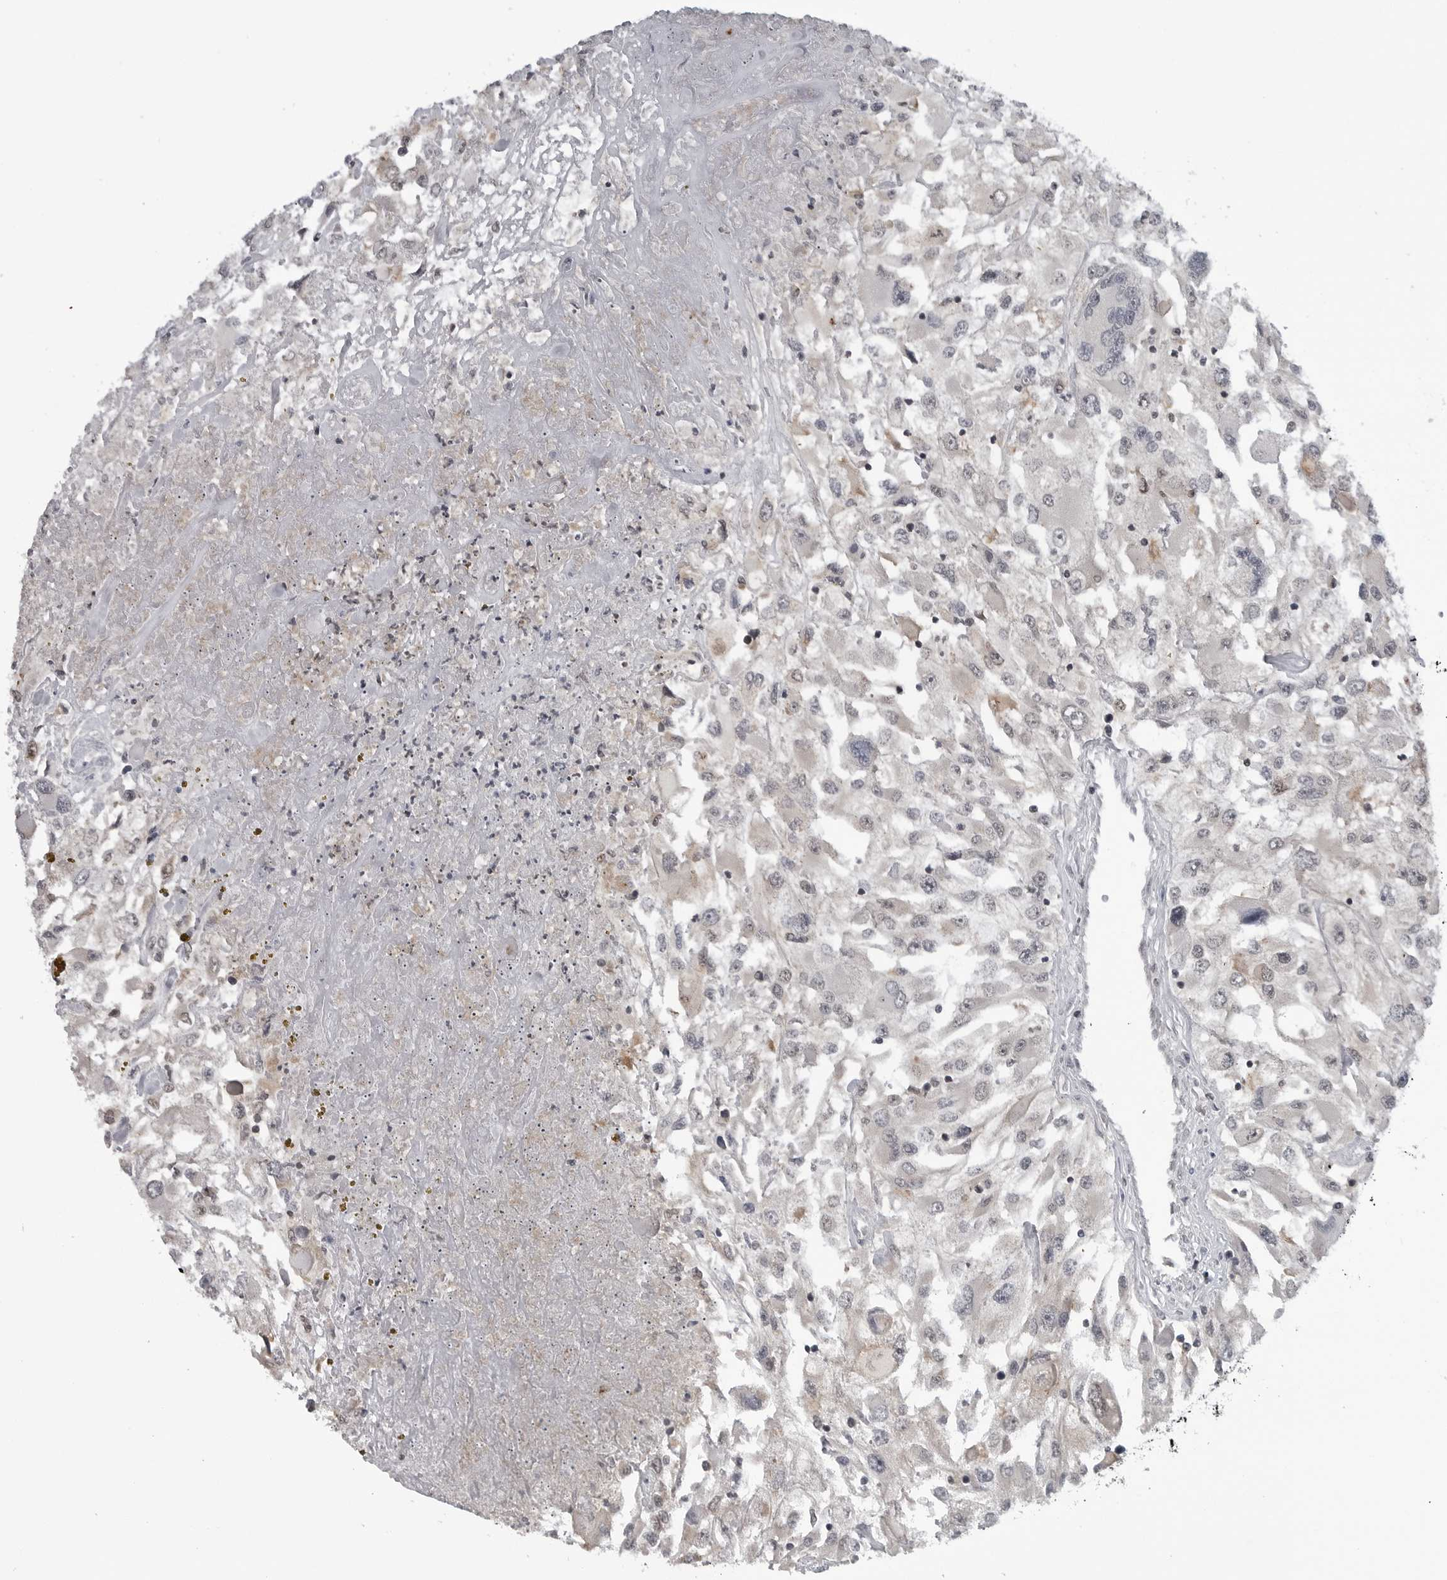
{"staining": {"intensity": "negative", "quantity": "none", "location": "none"}, "tissue": "renal cancer", "cell_type": "Tumor cells", "image_type": "cancer", "snomed": [{"axis": "morphology", "description": "Adenocarcinoma, NOS"}, {"axis": "topography", "description": "Kidney"}], "caption": "Adenocarcinoma (renal) was stained to show a protein in brown. There is no significant staining in tumor cells.", "gene": "C8orf58", "patient": {"sex": "female", "age": 52}}